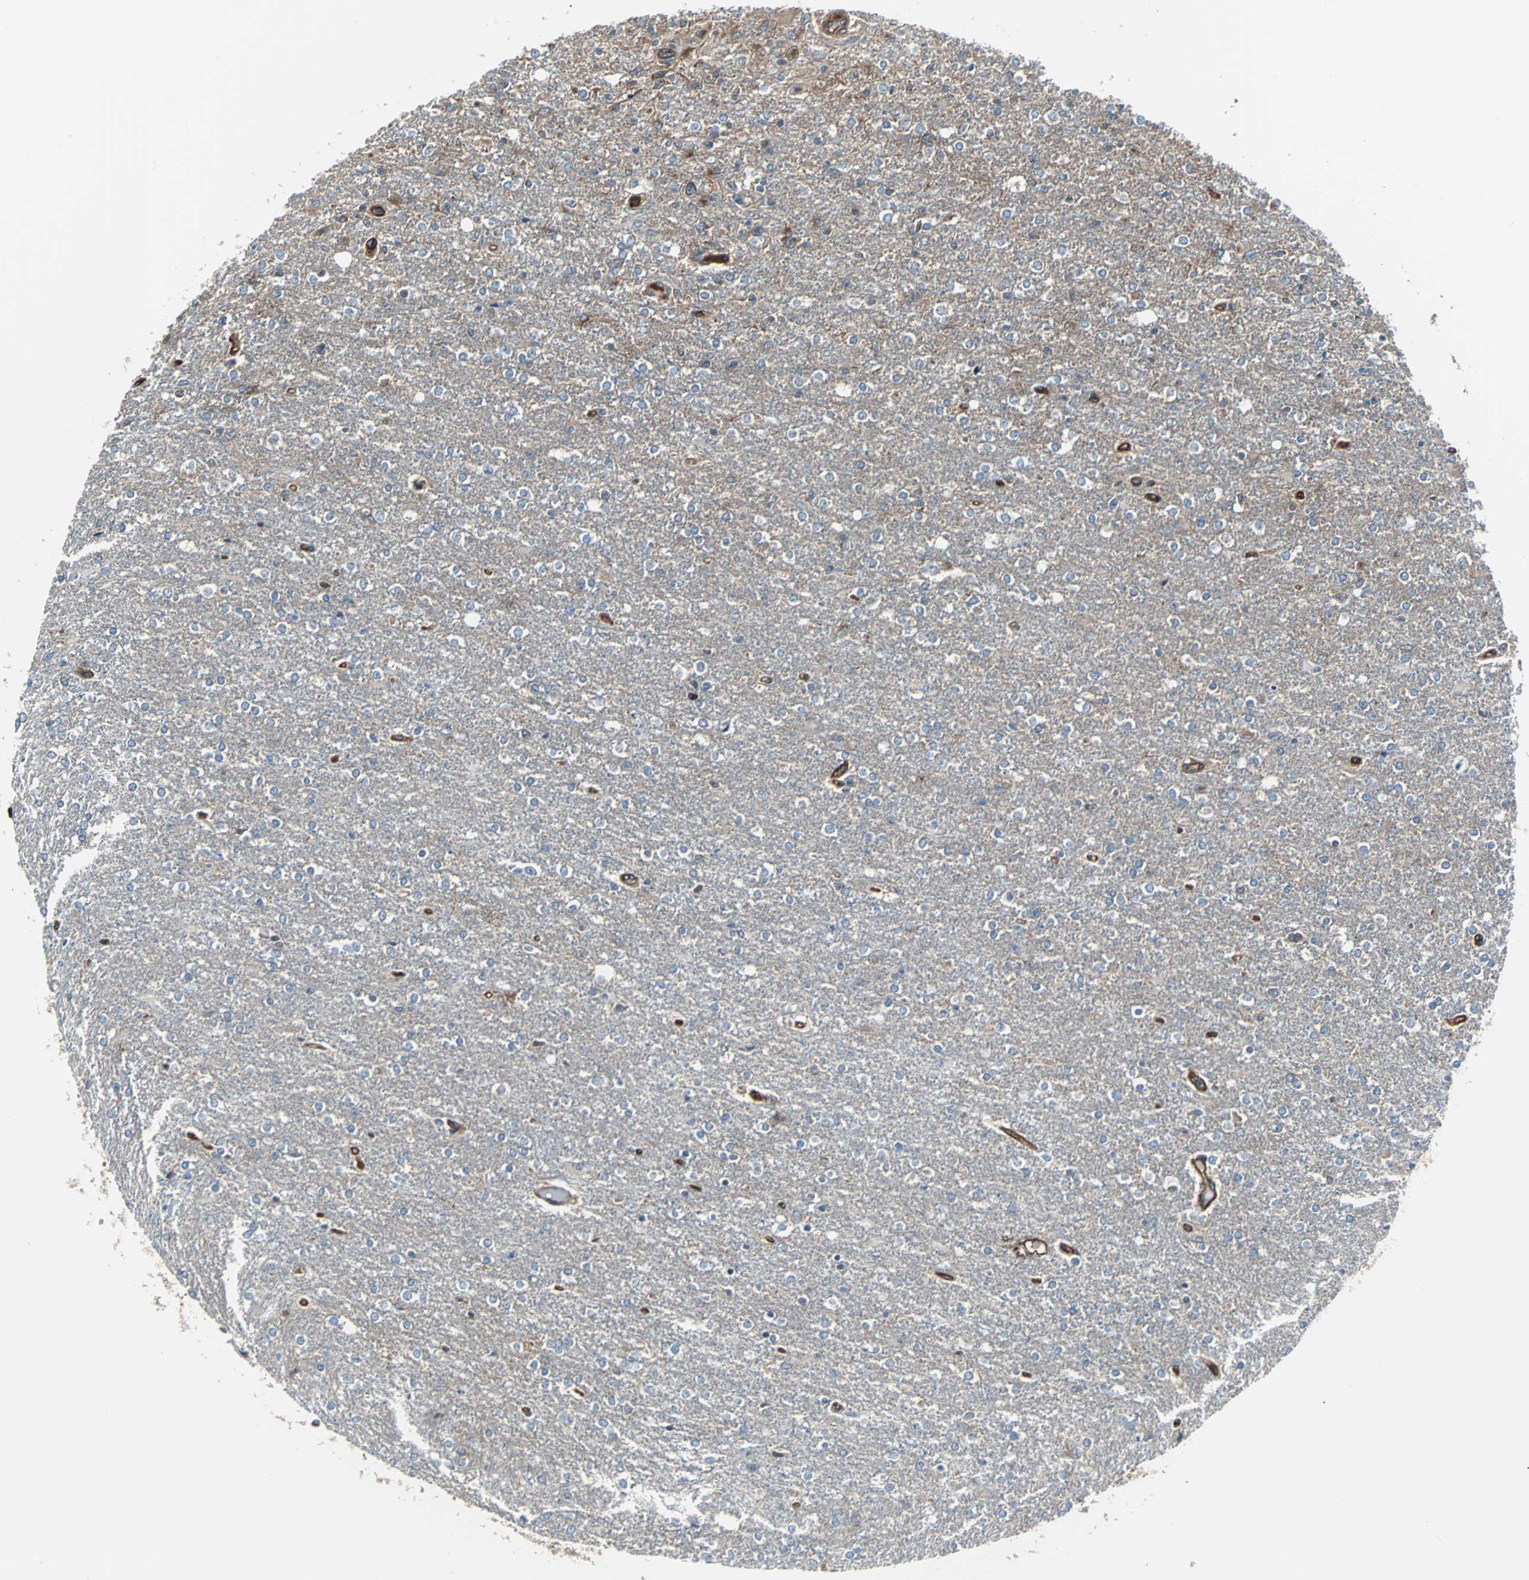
{"staining": {"intensity": "moderate", "quantity": "<25%", "location": "cytoplasmic/membranous"}, "tissue": "glioma", "cell_type": "Tumor cells", "image_type": "cancer", "snomed": [{"axis": "morphology", "description": "Glioma, malignant, High grade"}, {"axis": "topography", "description": "Cerebral cortex"}], "caption": "Glioma stained with DAB IHC exhibits low levels of moderate cytoplasmic/membranous expression in about <25% of tumor cells.", "gene": "RELA", "patient": {"sex": "male", "age": 76}}